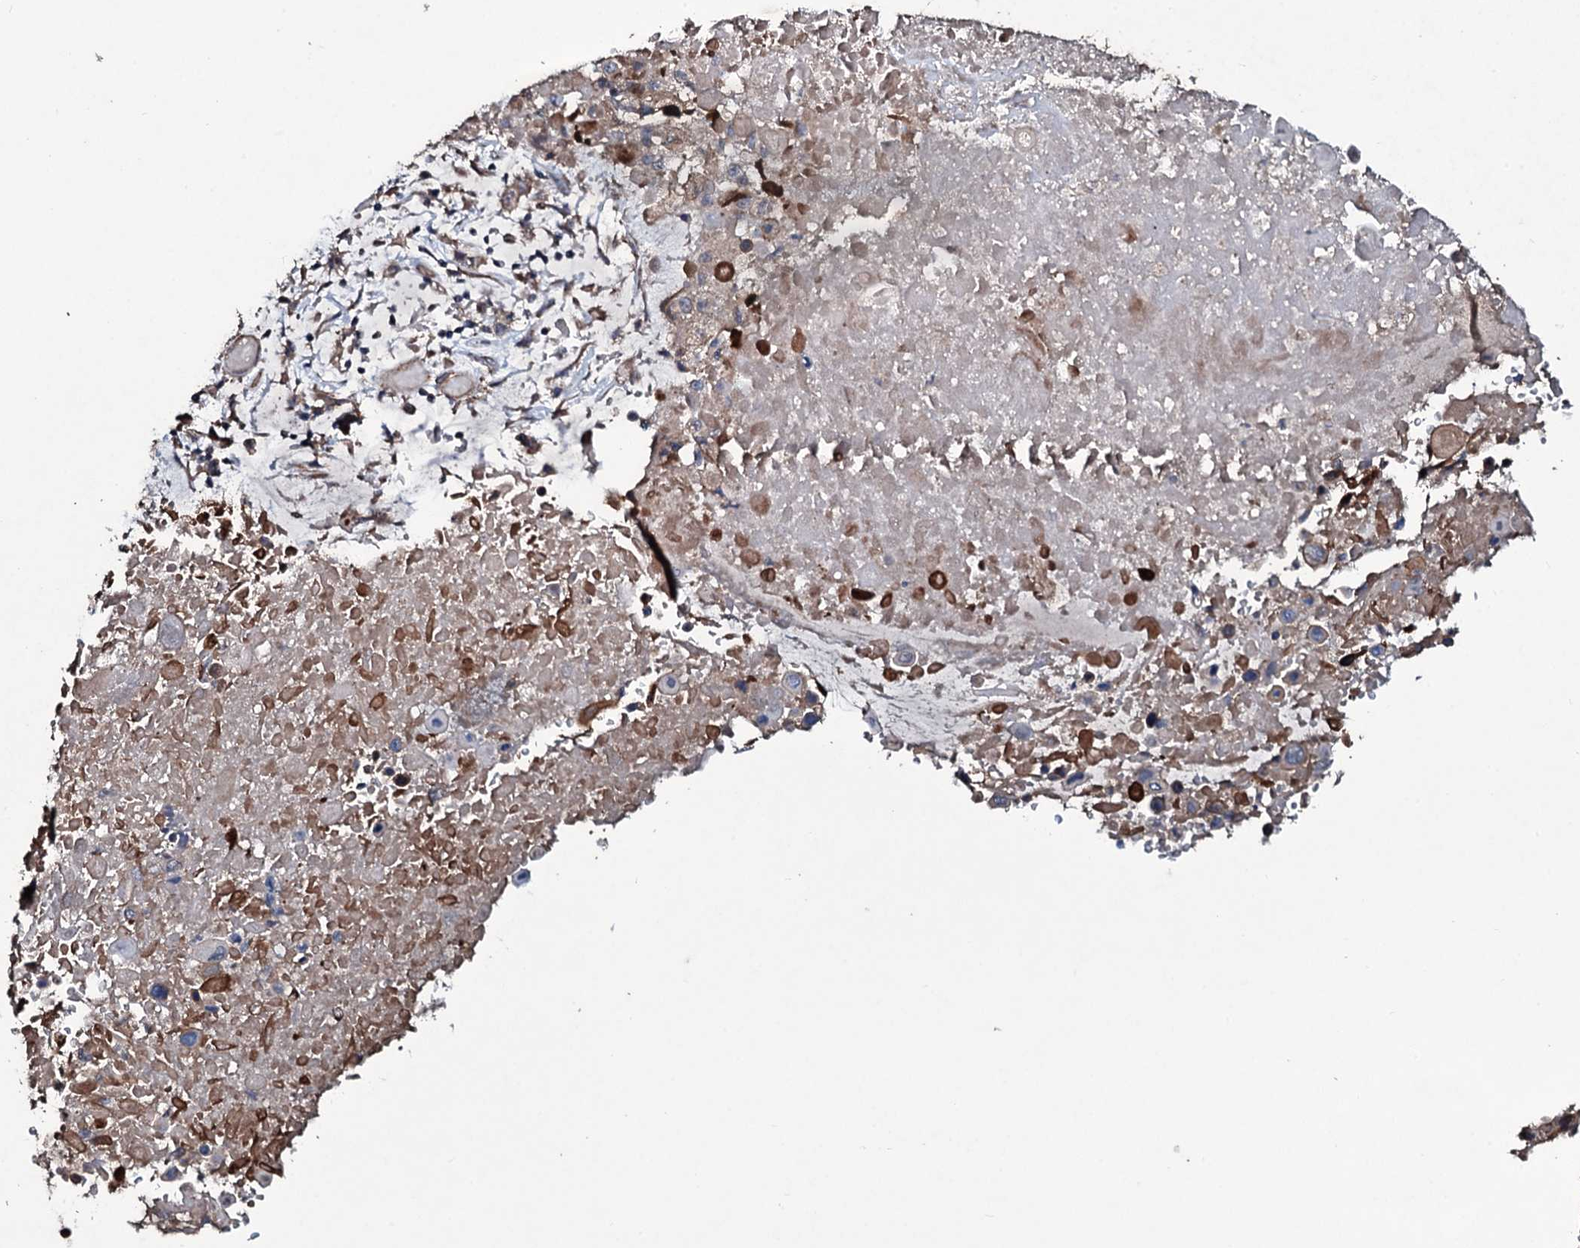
{"staining": {"intensity": "moderate", "quantity": ">75%", "location": "cytoplasmic/membranous"}, "tissue": "lung cancer", "cell_type": "Tumor cells", "image_type": "cancer", "snomed": [{"axis": "morphology", "description": "Squamous cell carcinoma, NOS"}, {"axis": "topography", "description": "Lung"}], "caption": "Squamous cell carcinoma (lung) tissue reveals moderate cytoplasmic/membranous staining in approximately >75% of tumor cells, visualized by immunohistochemistry.", "gene": "DMAC2", "patient": {"sex": "male", "age": 66}}